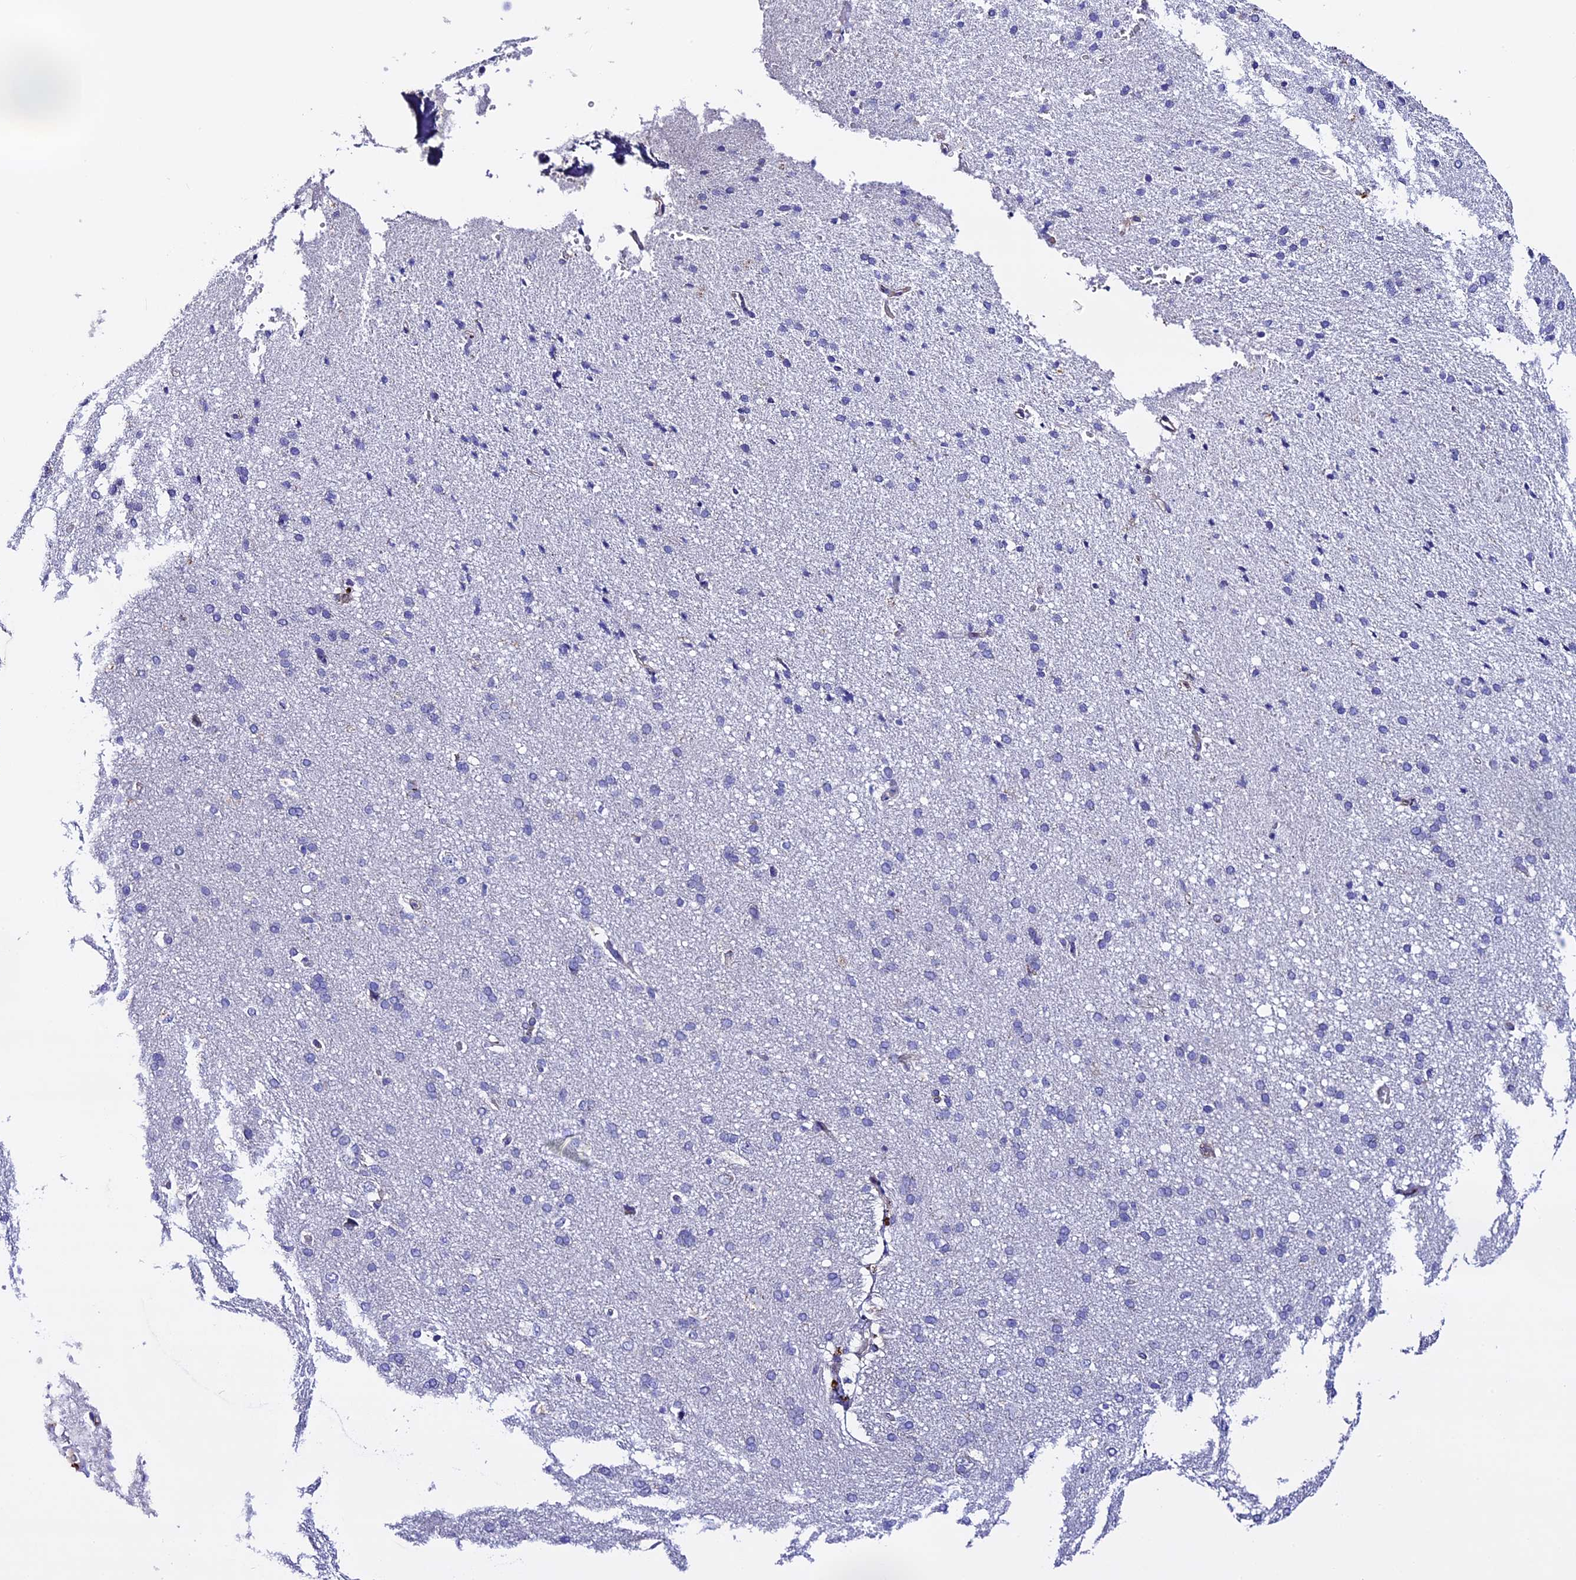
{"staining": {"intensity": "negative", "quantity": "none", "location": "none"}, "tissue": "cerebral cortex", "cell_type": "Endothelial cells", "image_type": "normal", "snomed": [{"axis": "morphology", "description": "Normal tissue, NOS"}, {"axis": "topography", "description": "Cerebral cortex"}], "caption": "Immunohistochemical staining of unremarkable cerebral cortex exhibits no significant positivity in endothelial cells.", "gene": "NOD2", "patient": {"sex": "male", "age": 62}}